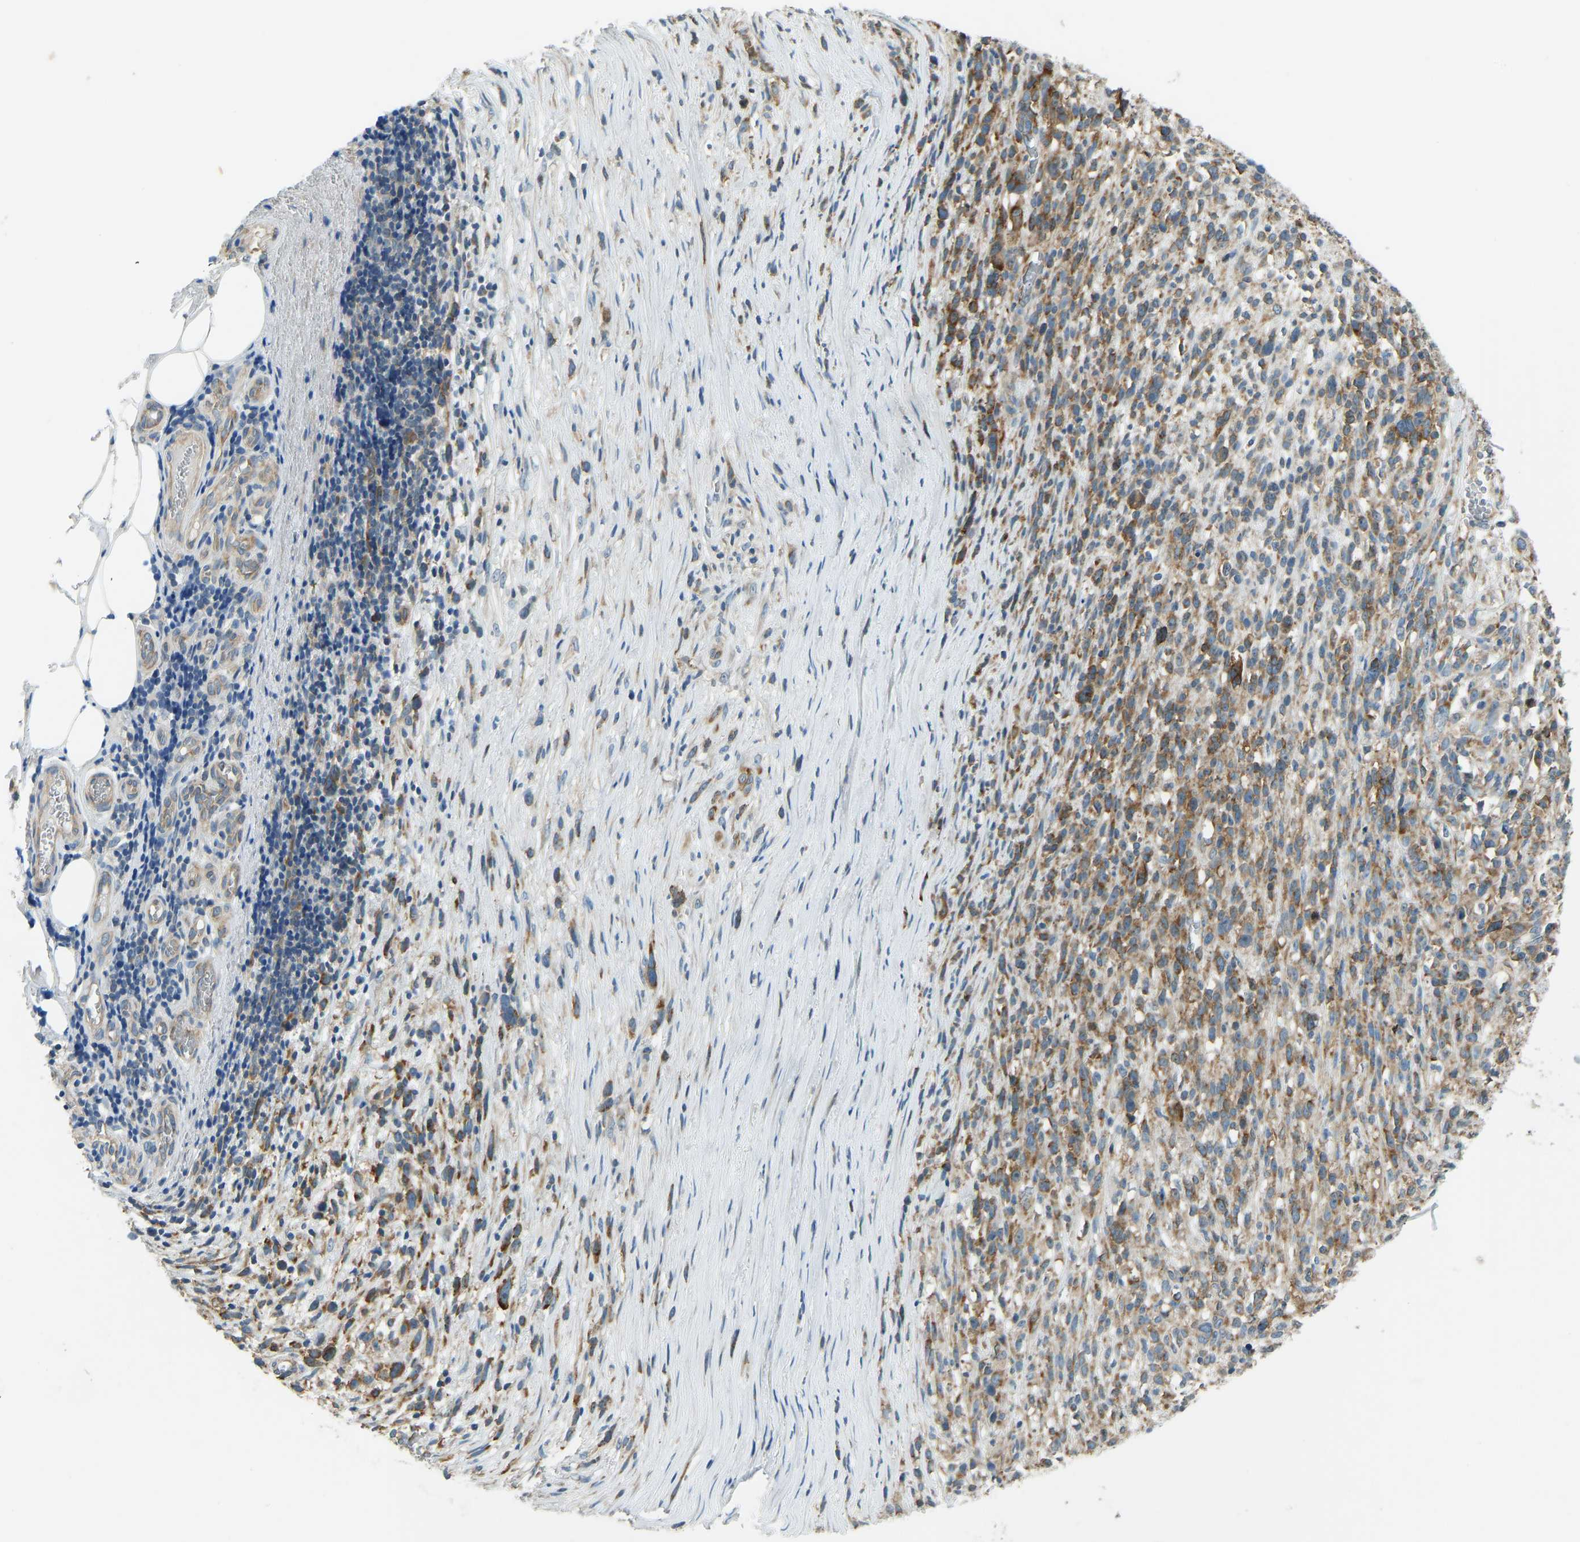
{"staining": {"intensity": "moderate", "quantity": ">75%", "location": "cytoplasmic/membranous"}, "tissue": "melanoma", "cell_type": "Tumor cells", "image_type": "cancer", "snomed": [{"axis": "morphology", "description": "Malignant melanoma, NOS"}, {"axis": "topography", "description": "Skin"}], "caption": "Immunohistochemistry (IHC) of human malignant melanoma demonstrates medium levels of moderate cytoplasmic/membranous positivity in about >75% of tumor cells.", "gene": "STAU2", "patient": {"sex": "female", "age": 55}}